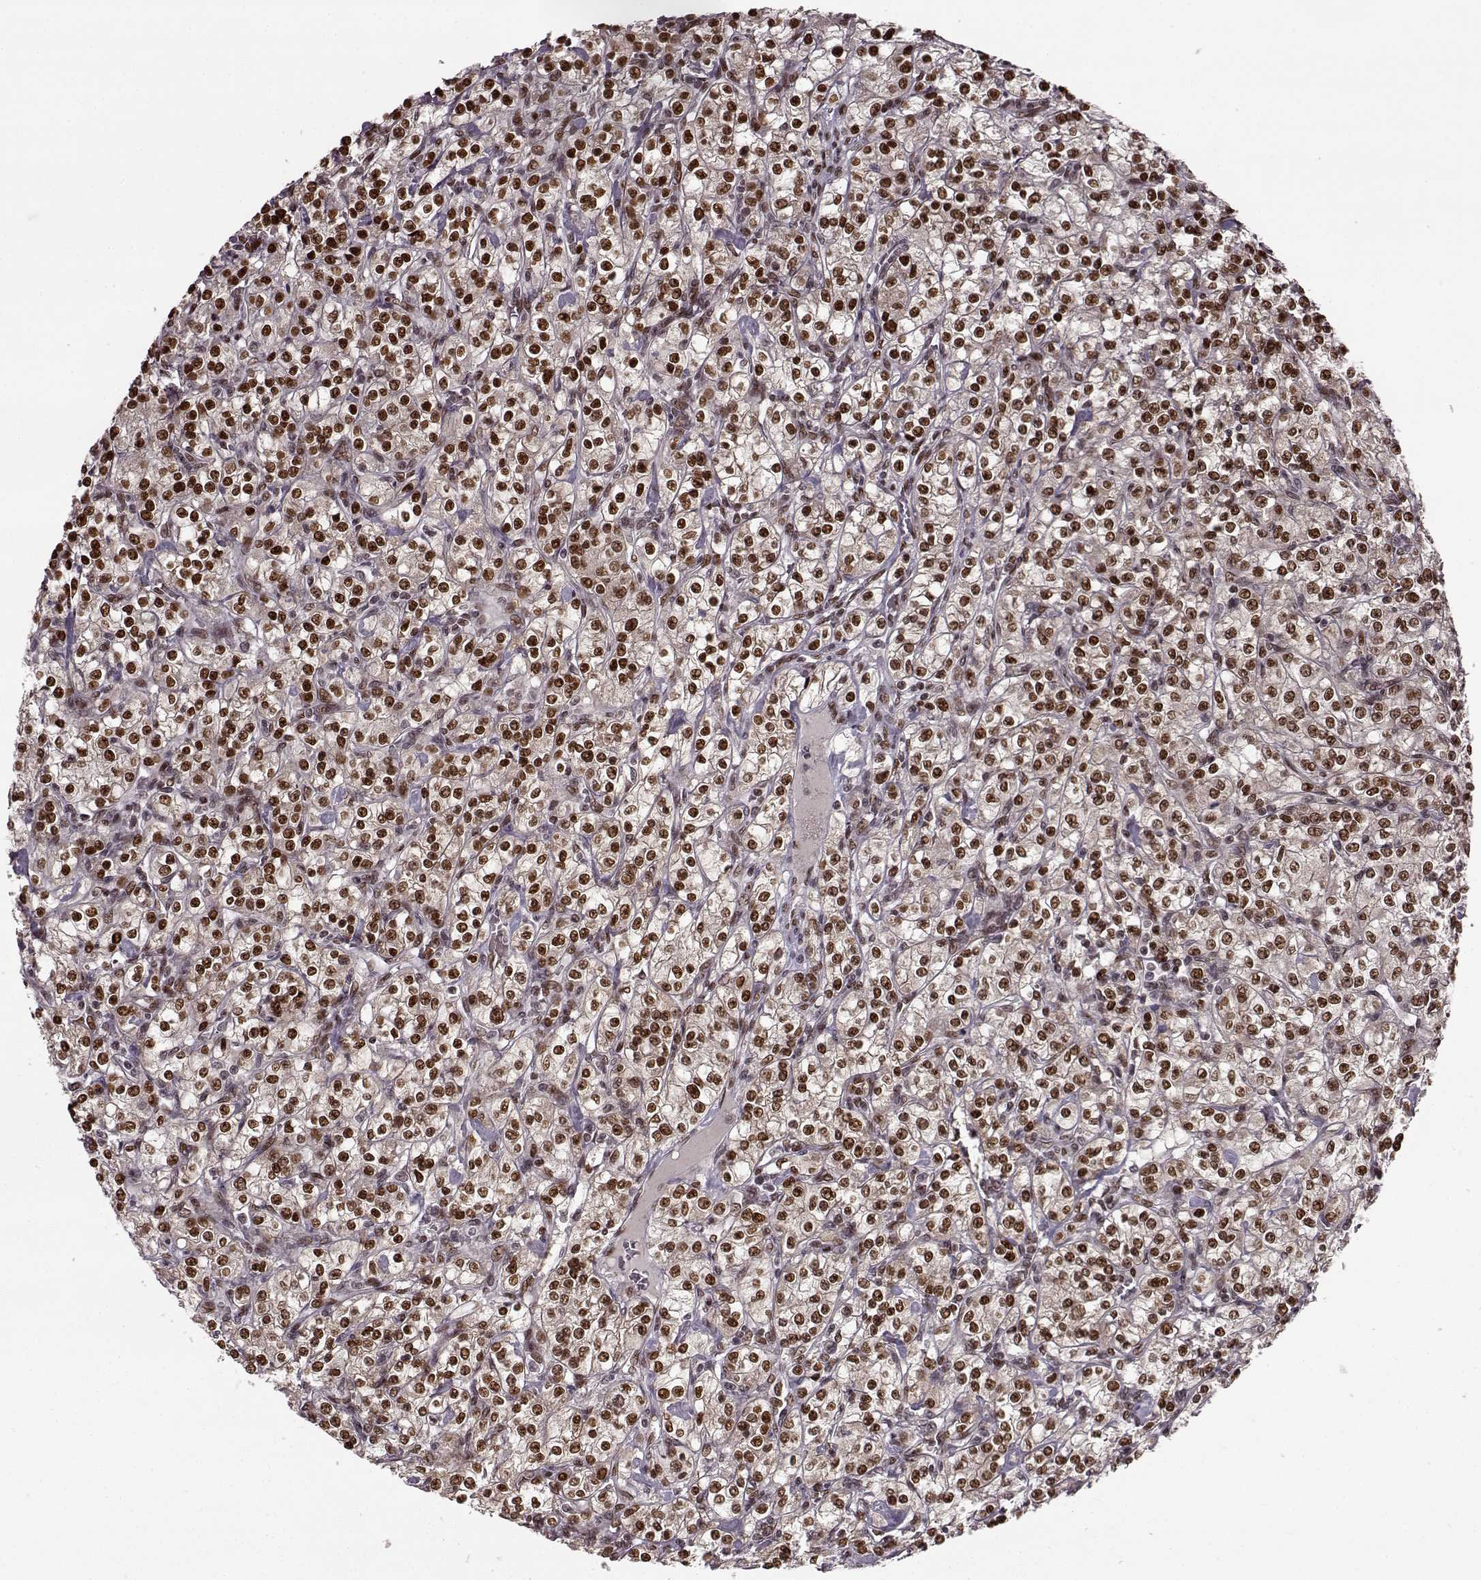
{"staining": {"intensity": "strong", "quantity": ">75%", "location": "nuclear"}, "tissue": "renal cancer", "cell_type": "Tumor cells", "image_type": "cancer", "snomed": [{"axis": "morphology", "description": "Adenocarcinoma, NOS"}, {"axis": "topography", "description": "Kidney"}], "caption": "Approximately >75% of tumor cells in adenocarcinoma (renal) display strong nuclear protein positivity as visualized by brown immunohistochemical staining.", "gene": "FTO", "patient": {"sex": "male", "age": 77}}